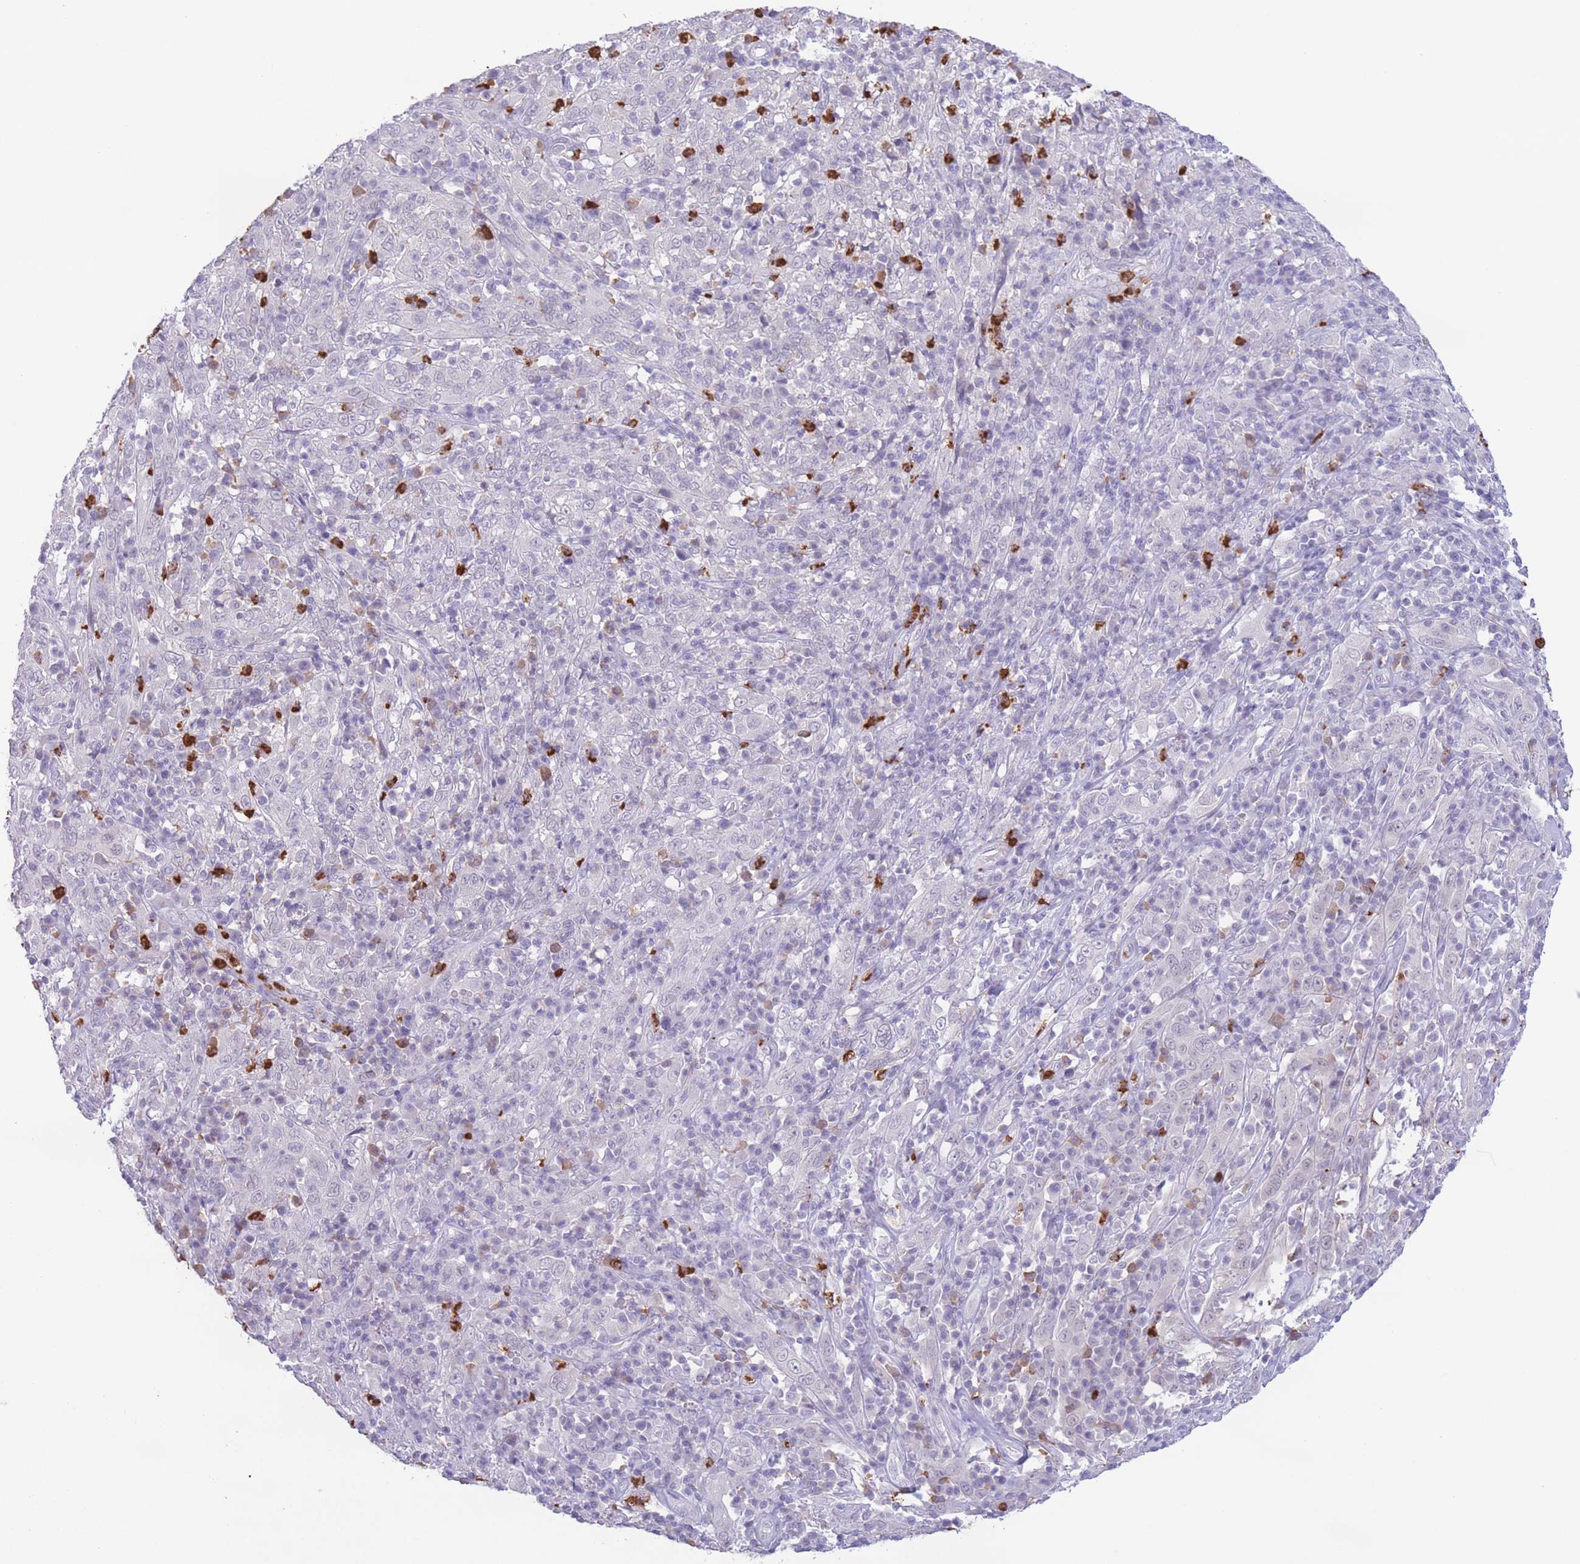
{"staining": {"intensity": "negative", "quantity": "none", "location": "none"}, "tissue": "cervical cancer", "cell_type": "Tumor cells", "image_type": "cancer", "snomed": [{"axis": "morphology", "description": "Squamous cell carcinoma, NOS"}, {"axis": "topography", "description": "Cervix"}], "caption": "Cervical cancer (squamous cell carcinoma) was stained to show a protein in brown. There is no significant staining in tumor cells.", "gene": "LCLAT1", "patient": {"sex": "female", "age": 46}}